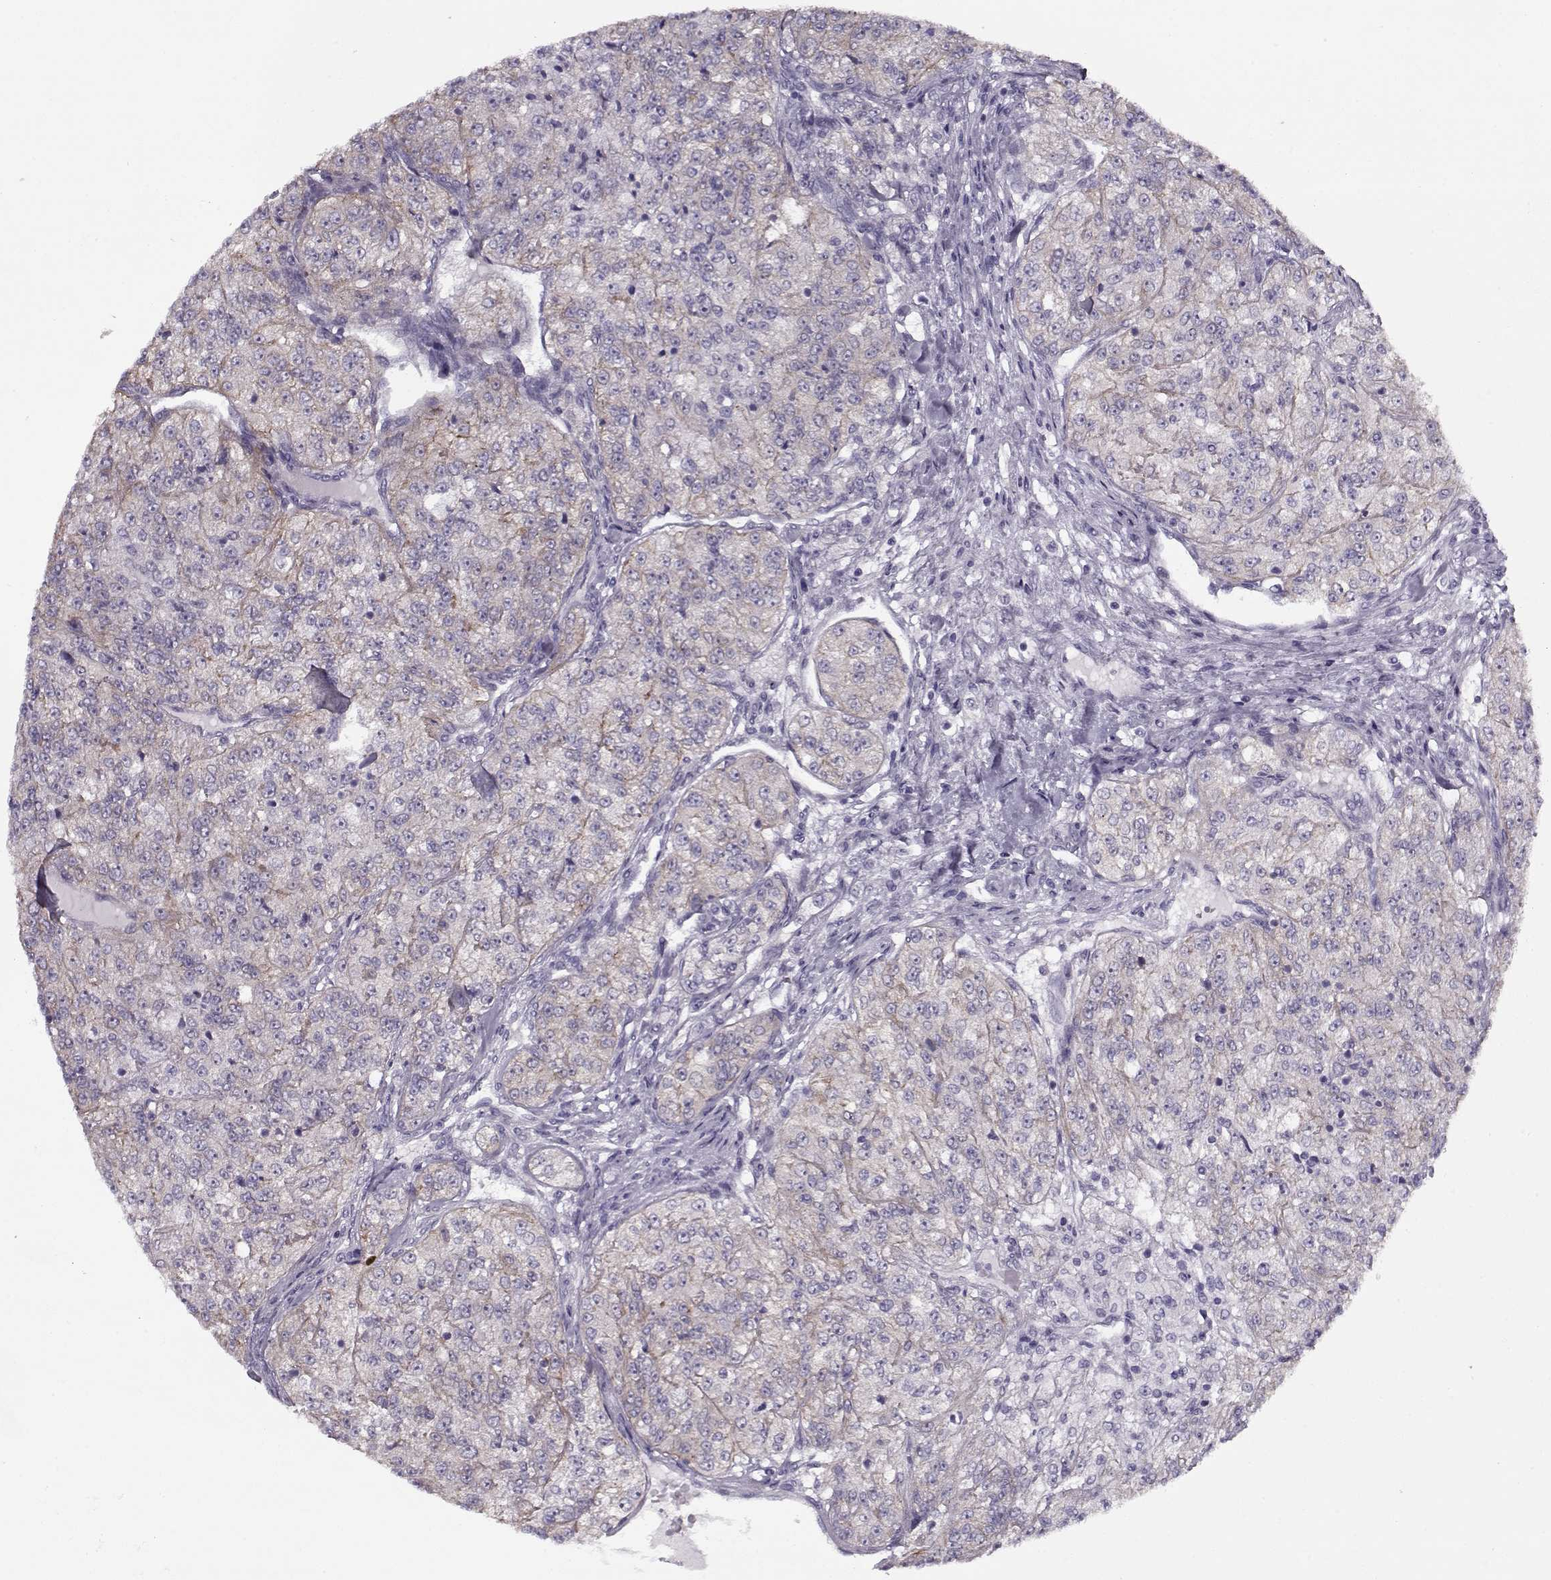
{"staining": {"intensity": "weak", "quantity": ">75%", "location": "cytoplasmic/membranous"}, "tissue": "renal cancer", "cell_type": "Tumor cells", "image_type": "cancer", "snomed": [{"axis": "morphology", "description": "Adenocarcinoma, NOS"}, {"axis": "topography", "description": "Kidney"}], "caption": "The photomicrograph demonstrates immunohistochemical staining of renal cancer. There is weak cytoplasmic/membranous staining is appreciated in approximately >75% of tumor cells.", "gene": "PP2D1", "patient": {"sex": "female", "age": 63}}